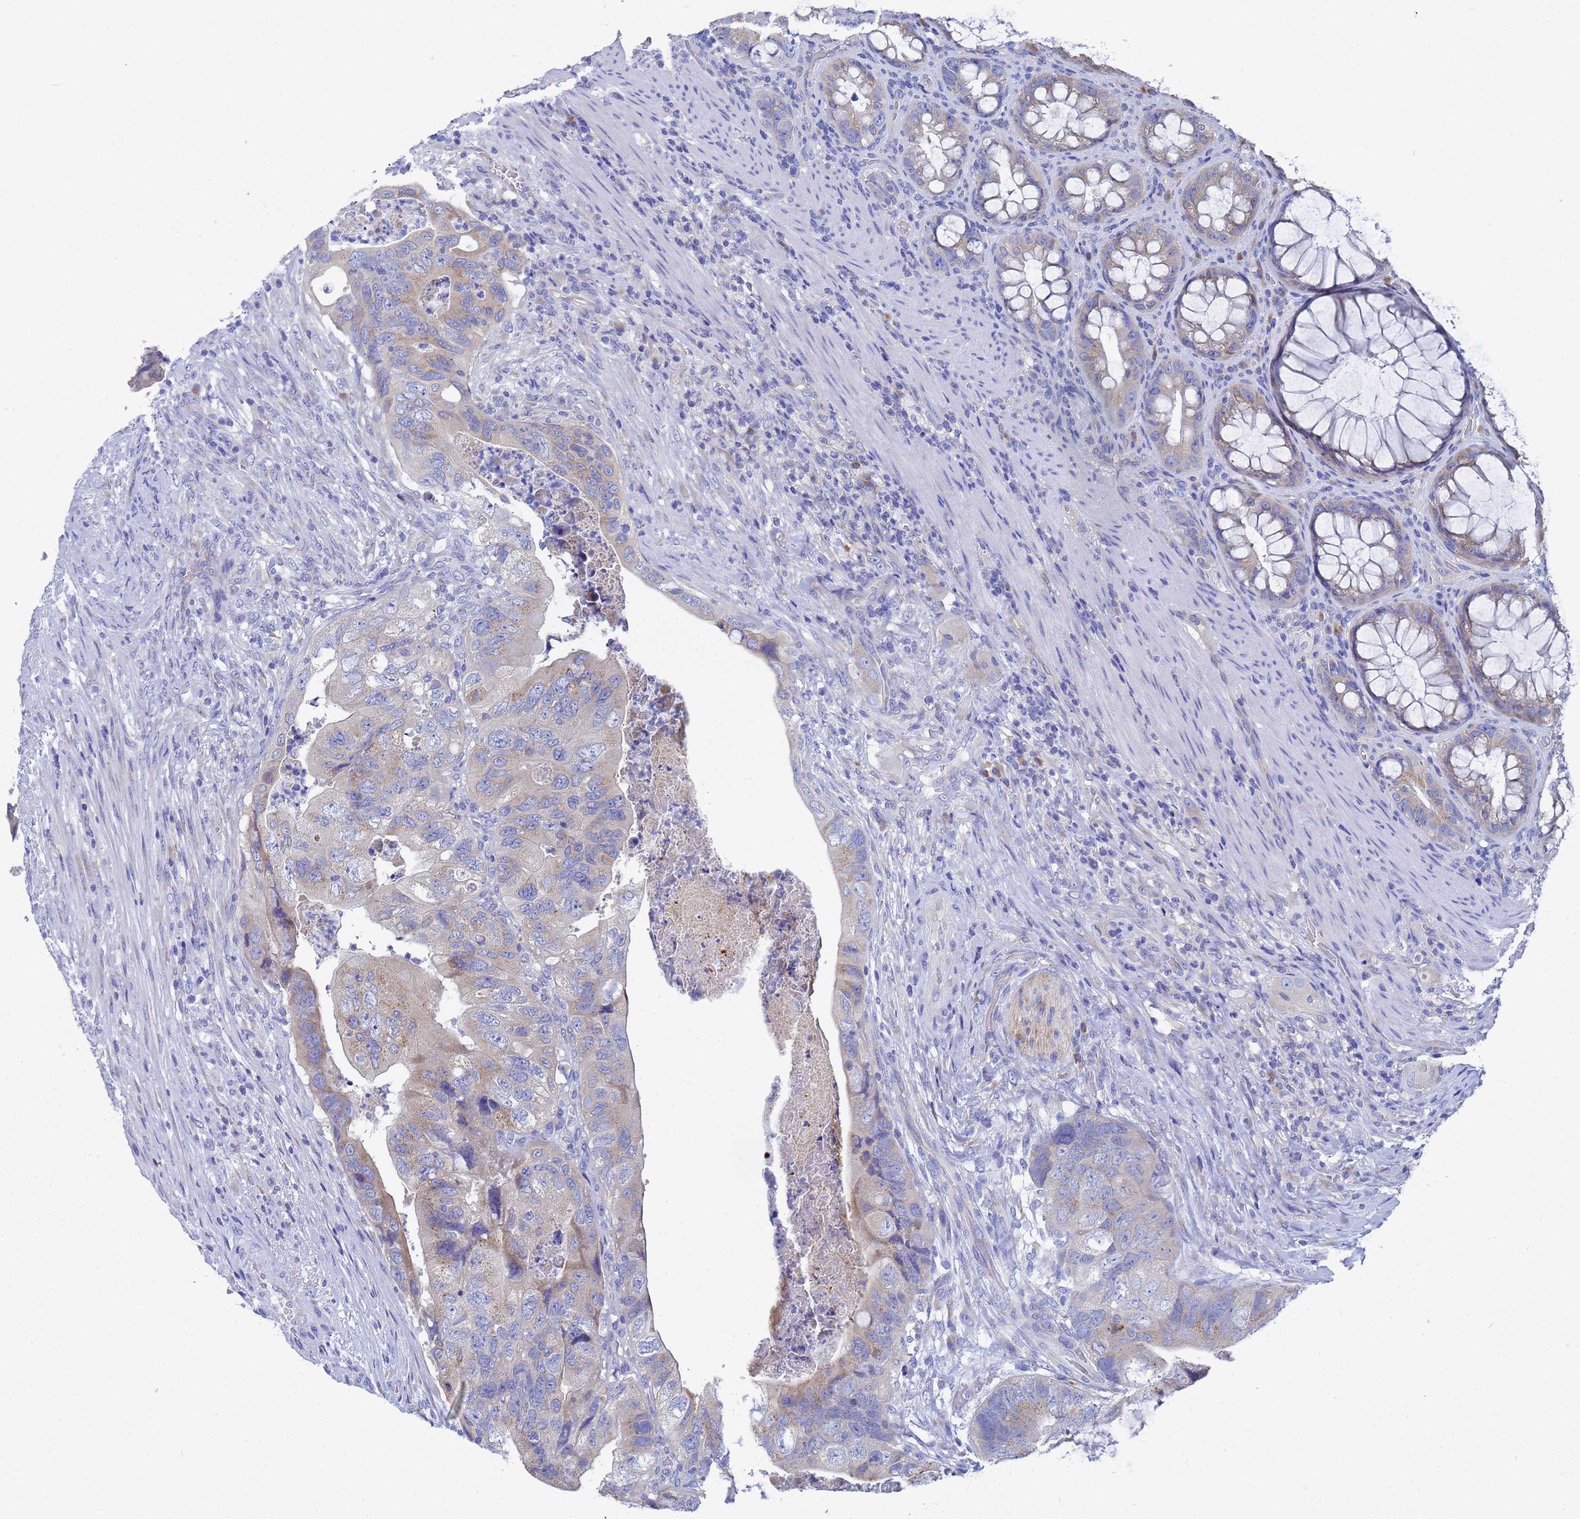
{"staining": {"intensity": "weak", "quantity": "25%-75%", "location": "cytoplasmic/membranous"}, "tissue": "colorectal cancer", "cell_type": "Tumor cells", "image_type": "cancer", "snomed": [{"axis": "morphology", "description": "Adenocarcinoma, NOS"}, {"axis": "topography", "description": "Rectum"}], "caption": "A brown stain highlights weak cytoplasmic/membranous positivity of a protein in human colorectal cancer tumor cells.", "gene": "TM4SF4", "patient": {"sex": "male", "age": 63}}